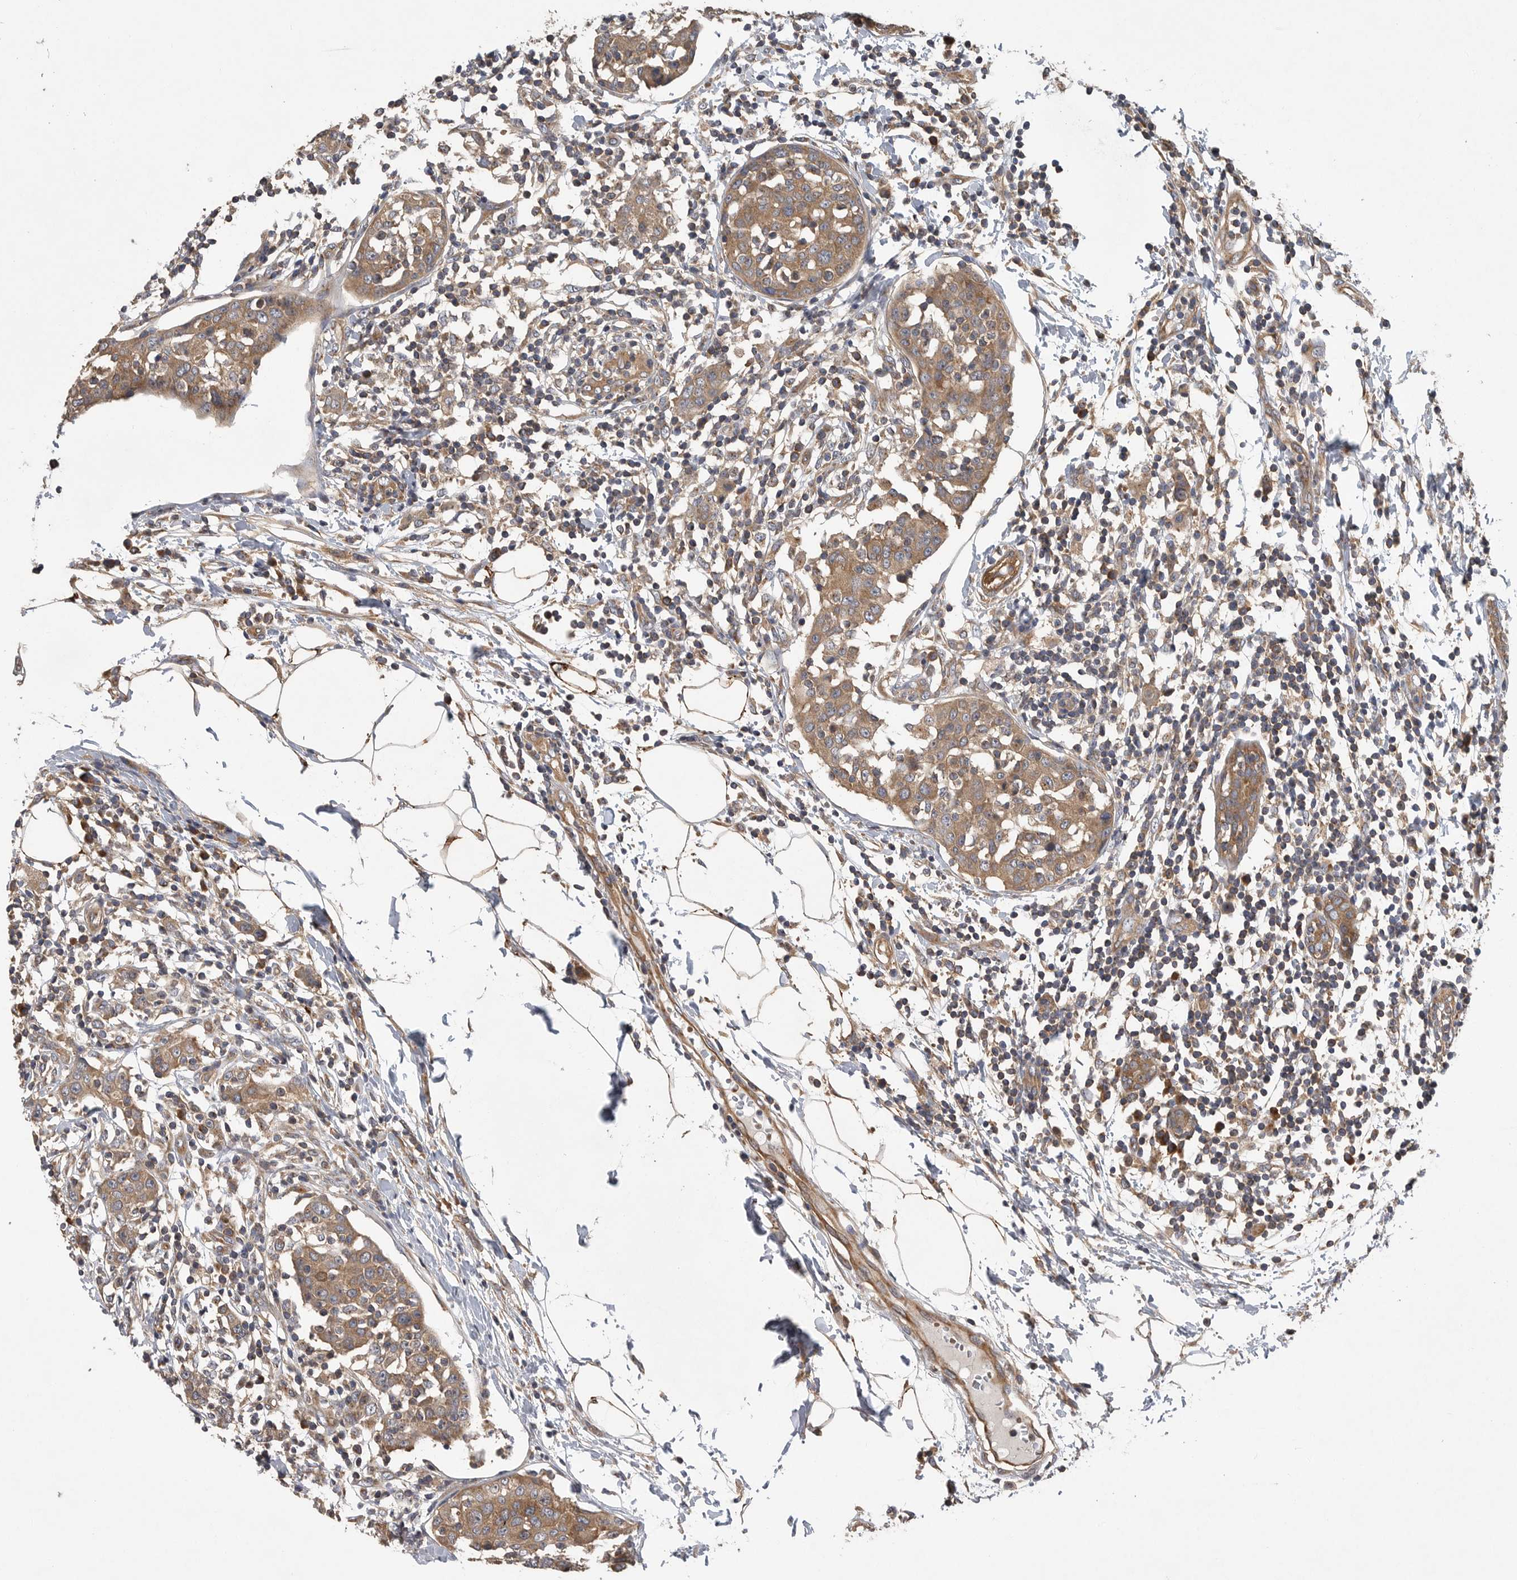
{"staining": {"intensity": "moderate", "quantity": ">75%", "location": "cytoplasmic/membranous"}, "tissue": "breast cancer", "cell_type": "Tumor cells", "image_type": "cancer", "snomed": [{"axis": "morphology", "description": "Normal tissue, NOS"}, {"axis": "morphology", "description": "Duct carcinoma"}, {"axis": "topography", "description": "Breast"}], "caption": "Immunohistochemistry (IHC) staining of breast cancer (invasive ductal carcinoma), which displays medium levels of moderate cytoplasmic/membranous expression in approximately >75% of tumor cells indicating moderate cytoplasmic/membranous protein expression. The staining was performed using DAB (3,3'-diaminobenzidine) (brown) for protein detection and nuclei were counterstained in hematoxylin (blue).", "gene": "OXR1", "patient": {"sex": "female", "age": 37}}